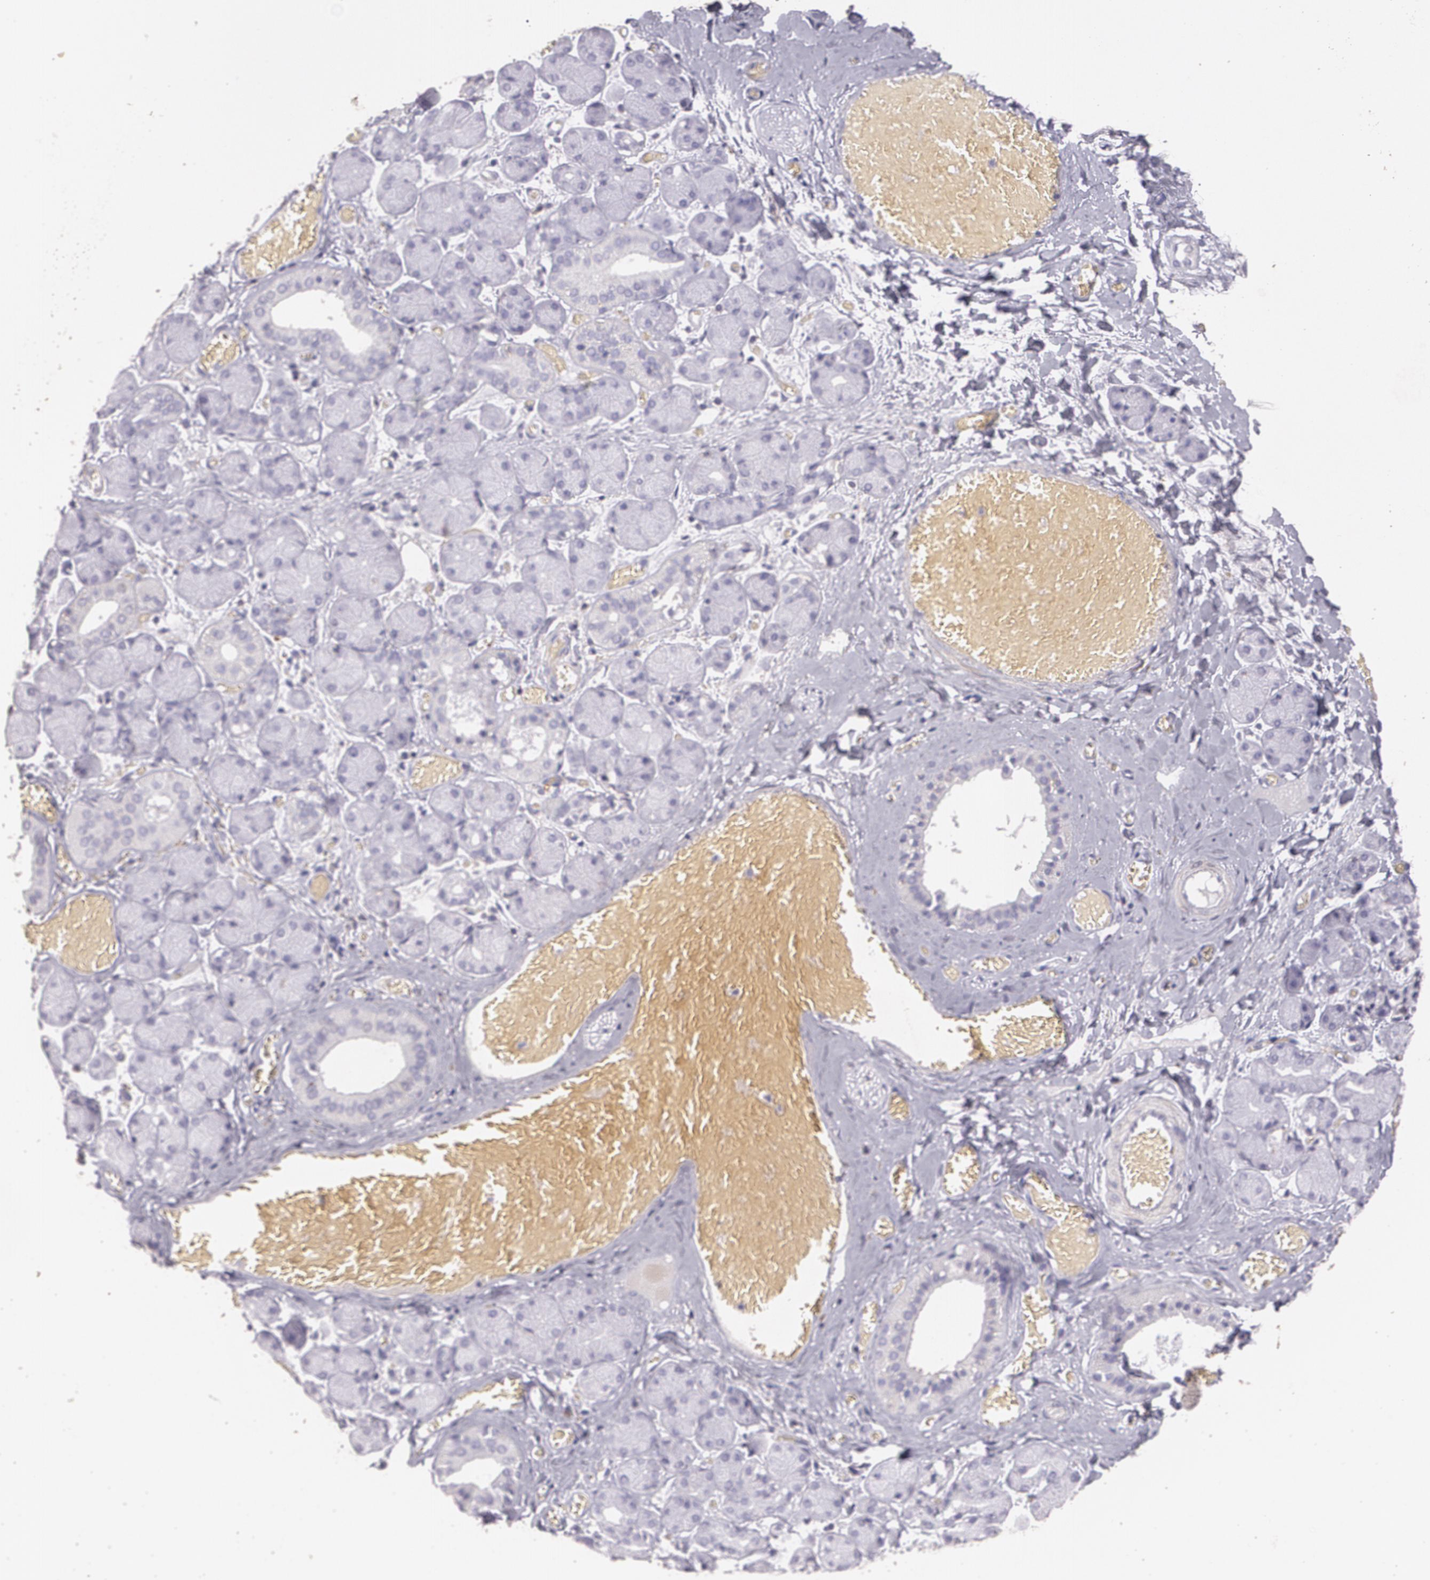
{"staining": {"intensity": "negative", "quantity": "none", "location": "none"}, "tissue": "salivary gland", "cell_type": "Glandular cells", "image_type": "normal", "snomed": [{"axis": "morphology", "description": "Normal tissue, NOS"}, {"axis": "topography", "description": "Salivary gland"}], "caption": "DAB immunohistochemical staining of benign salivary gland exhibits no significant positivity in glandular cells.", "gene": "TGFBR1", "patient": {"sex": "female", "age": 24}}